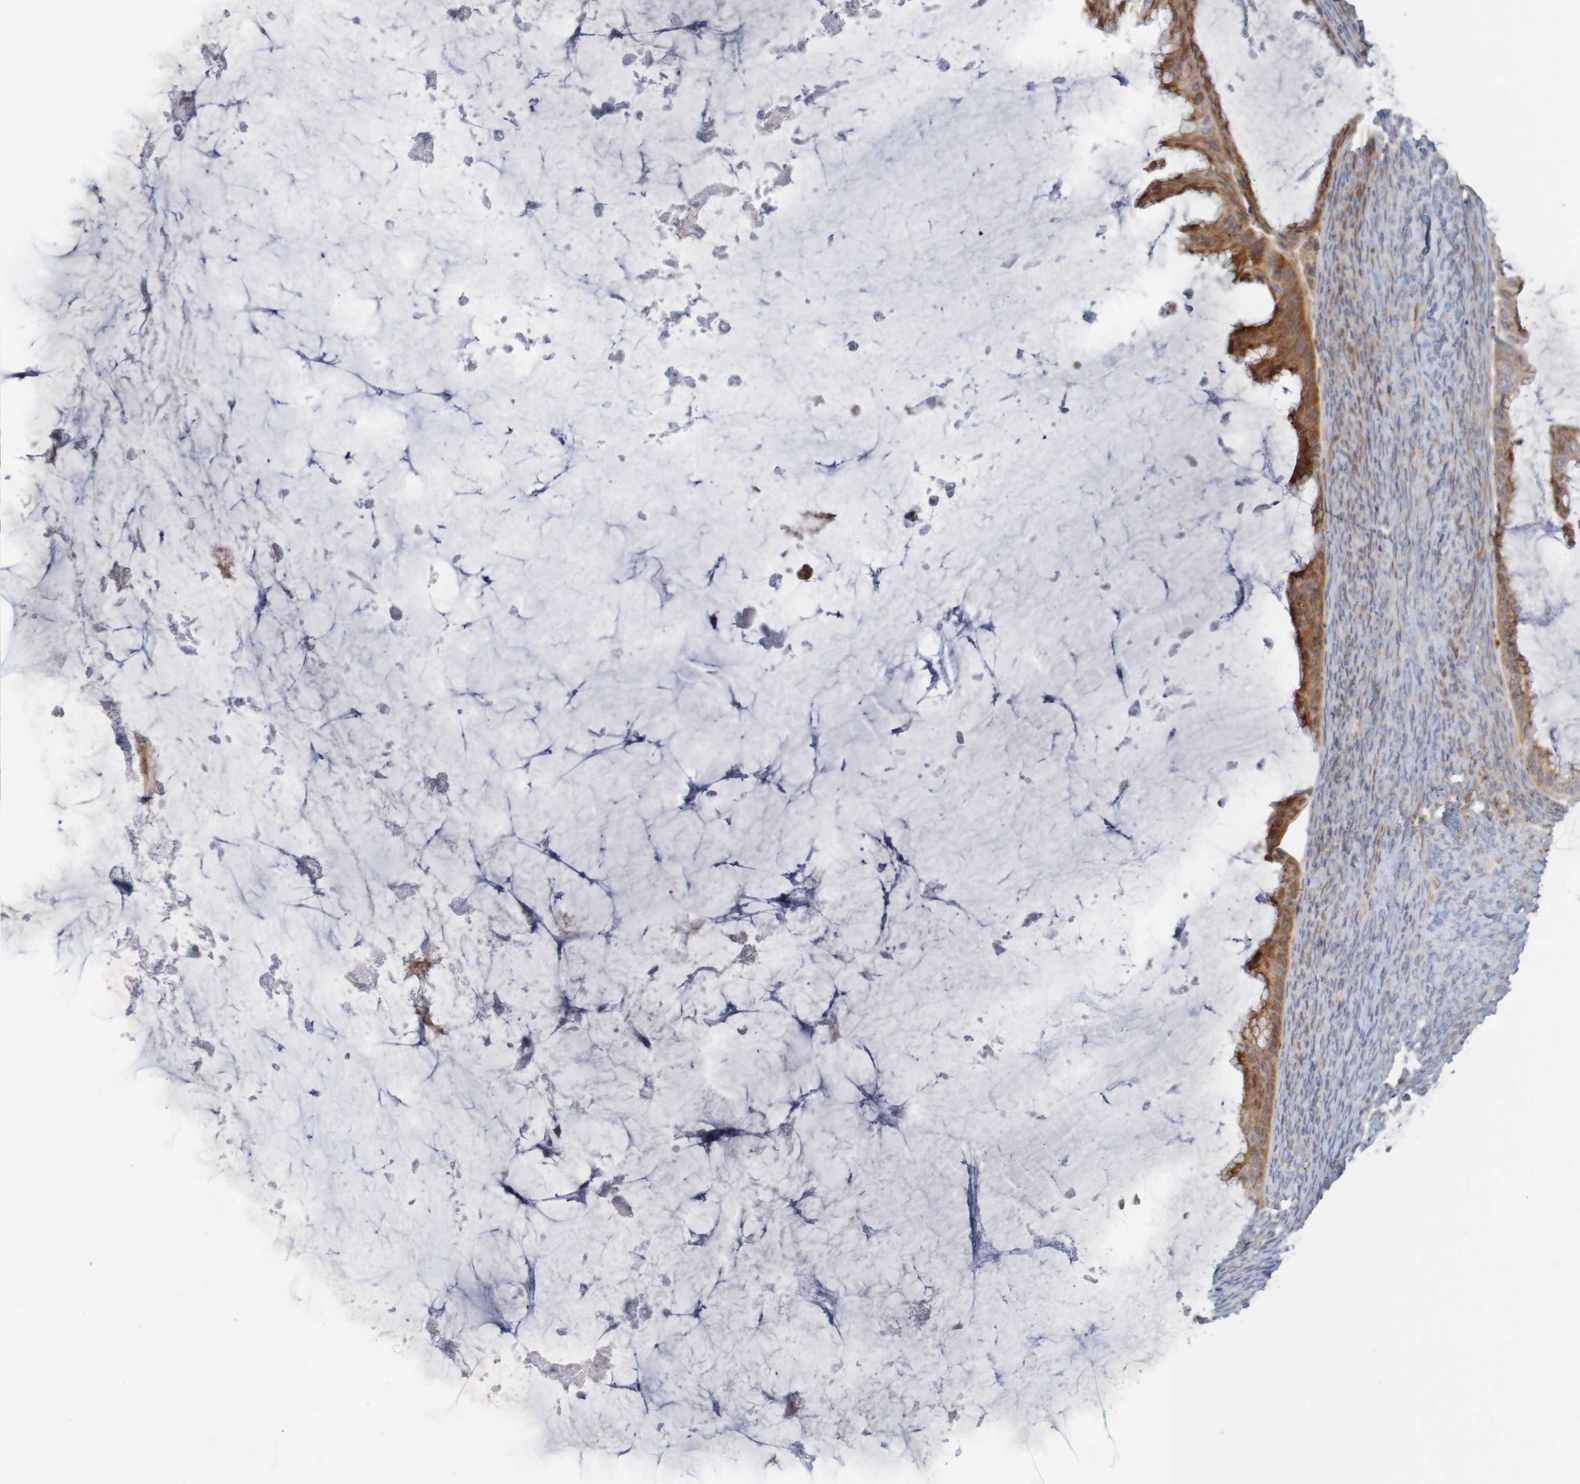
{"staining": {"intensity": "moderate", "quantity": ">75%", "location": "cytoplasmic/membranous"}, "tissue": "ovarian cancer", "cell_type": "Tumor cells", "image_type": "cancer", "snomed": [{"axis": "morphology", "description": "Cystadenocarcinoma, mucinous, NOS"}, {"axis": "topography", "description": "Ovary"}], "caption": "The micrograph shows immunohistochemical staining of ovarian cancer. There is moderate cytoplasmic/membranous staining is identified in approximately >75% of tumor cells.", "gene": "NAV2", "patient": {"sex": "female", "age": 61}}